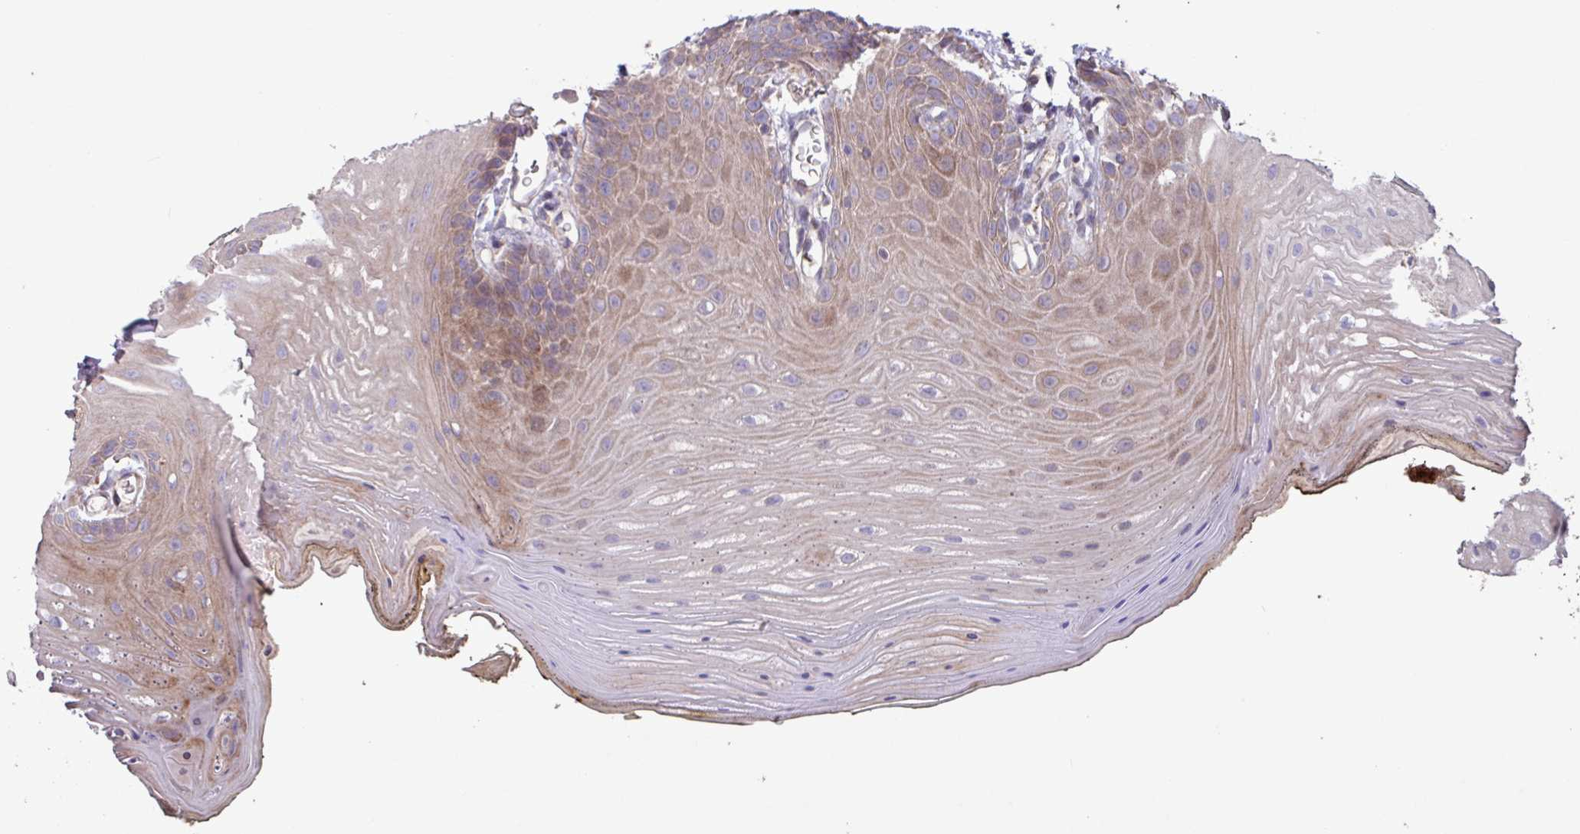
{"staining": {"intensity": "moderate", "quantity": "25%-75%", "location": "cytoplasmic/membranous"}, "tissue": "oral mucosa", "cell_type": "Squamous epithelial cells", "image_type": "normal", "snomed": [{"axis": "morphology", "description": "Normal tissue, NOS"}, {"axis": "morphology", "description": "Squamous cell carcinoma, NOS"}, {"axis": "topography", "description": "Oral tissue"}, {"axis": "topography", "description": "Head-Neck"}], "caption": "Brown immunohistochemical staining in unremarkable oral mucosa shows moderate cytoplasmic/membranous positivity in approximately 25%-75% of squamous epithelial cells. (IHC, brightfield microscopy, high magnification).", "gene": "PTPRQ", "patient": {"sex": "female", "age": 81}}